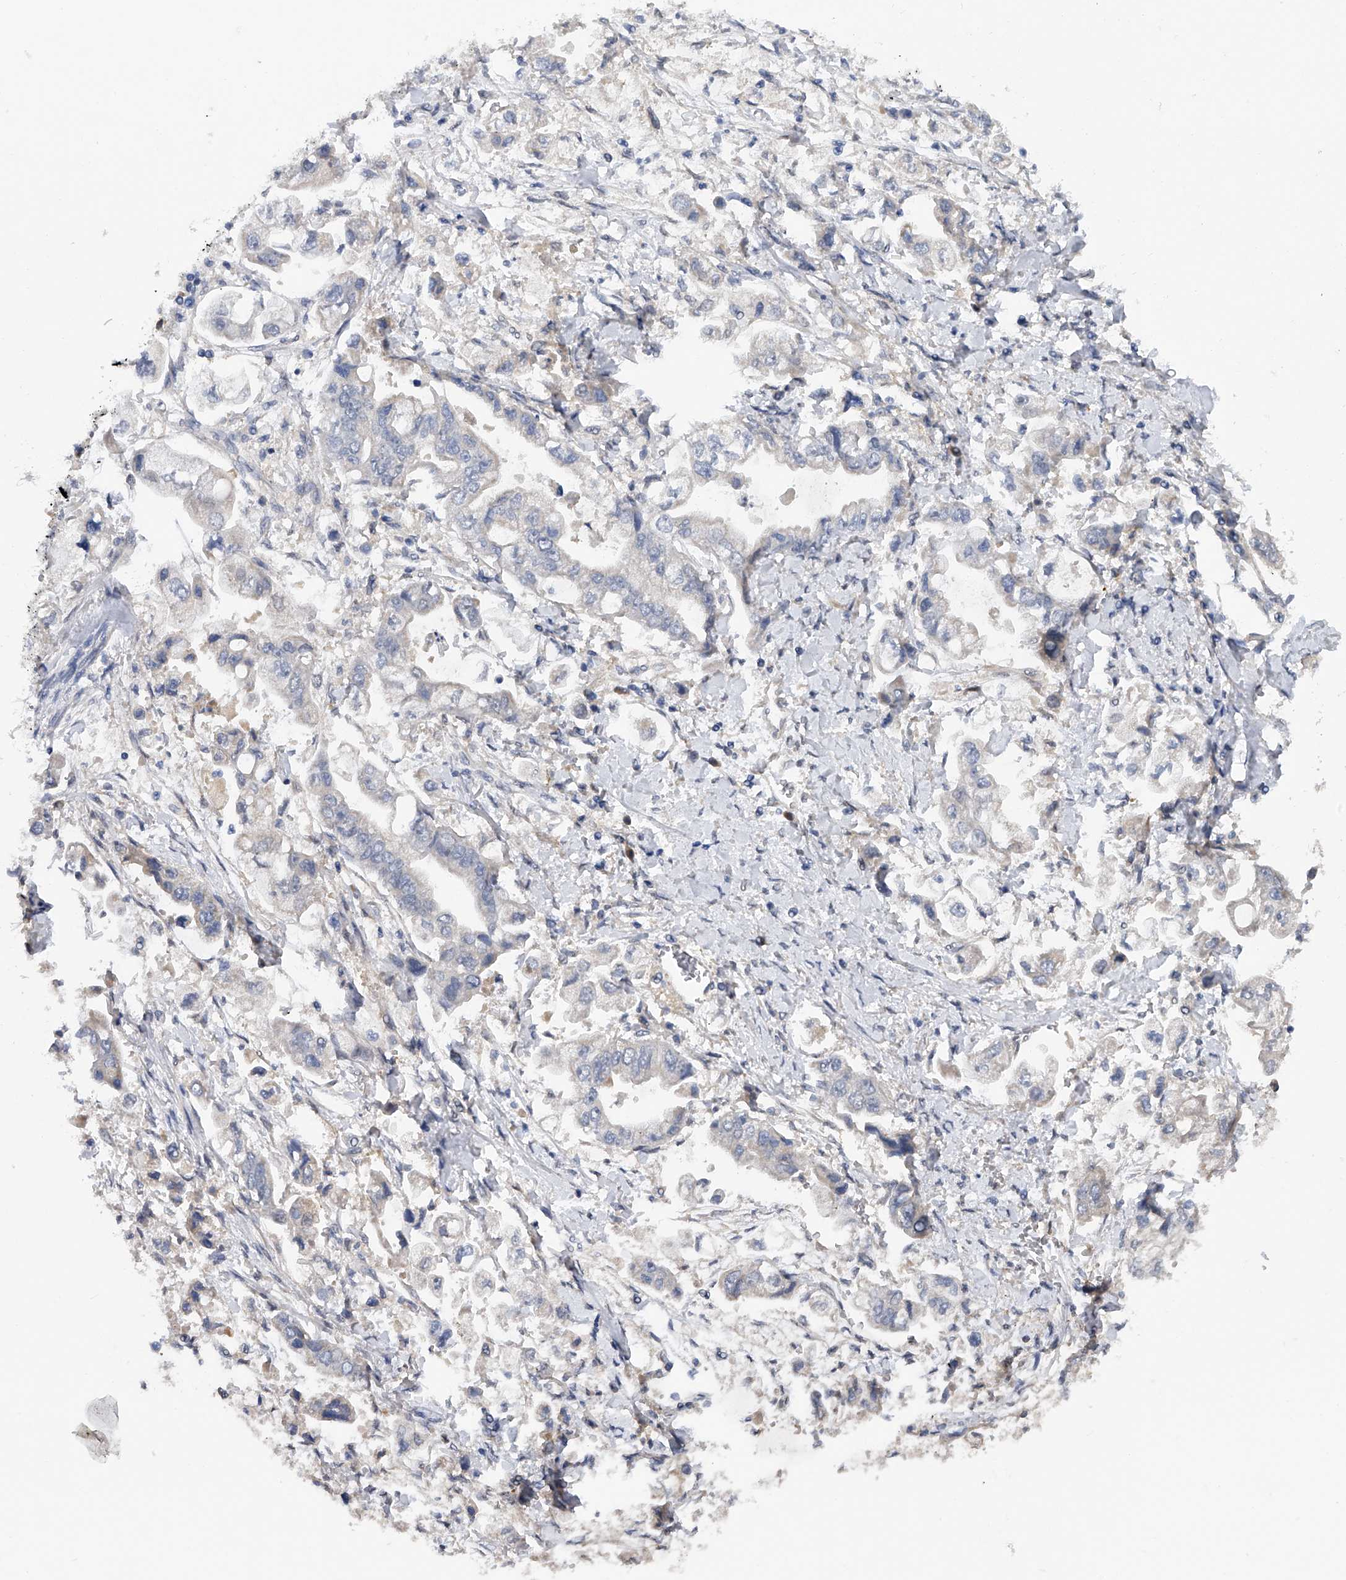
{"staining": {"intensity": "negative", "quantity": "none", "location": "none"}, "tissue": "stomach cancer", "cell_type": "Tumor cells", "image_type": "cancer", "snomed": [{"axis": "morphology", "description": "Adenocarcinoma, NOS"}, {"axis": "topography", "description": "Stomach"}], "caption": "Adenocarcinoma (stomach) stained for a protein using immunohistochemistry displays no expression tumor cells.", "gene": "PGM3", "patient": {"sex": "male", "age": 62}}